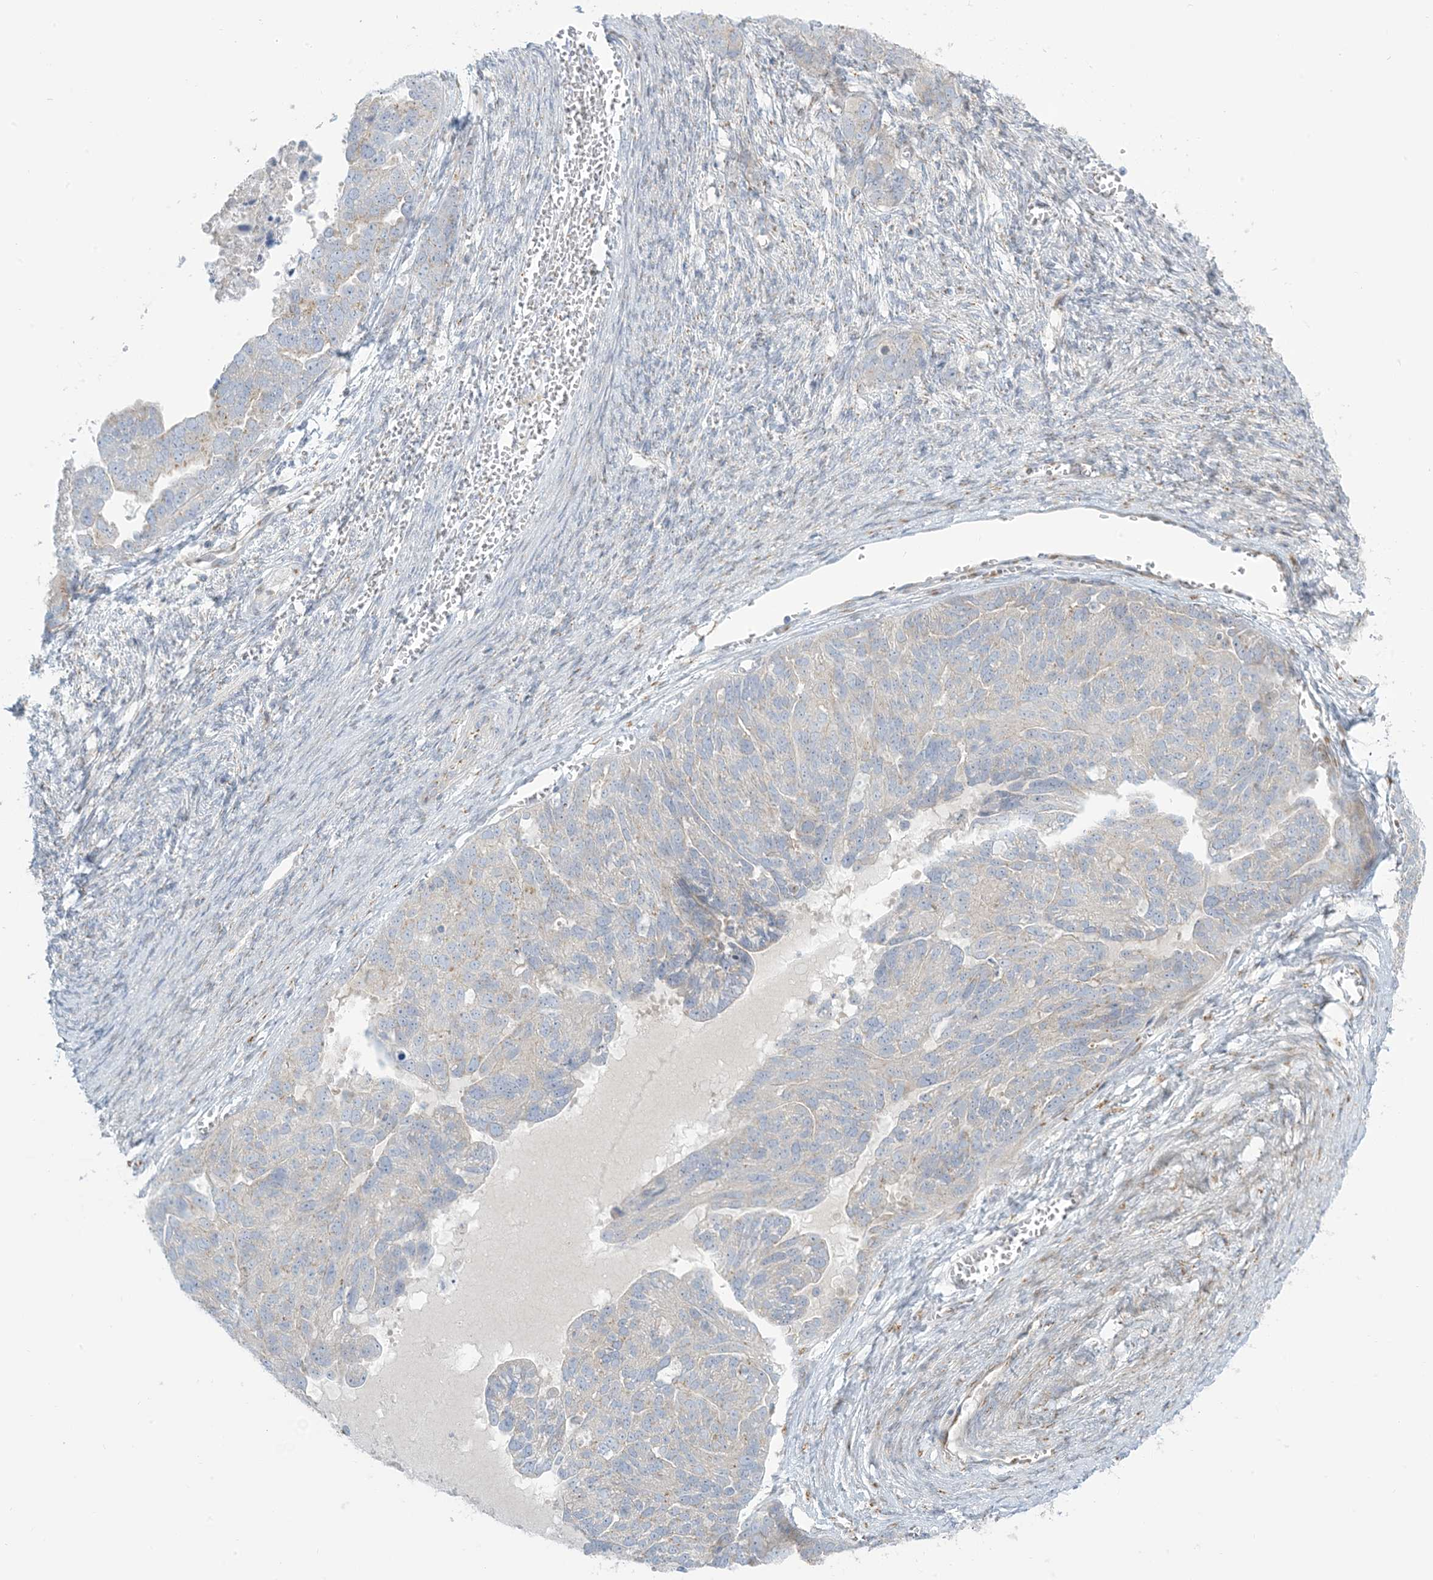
{"staining": {"intensity": "weak", "quantity": "<25%", "location": "cytoplasmic/membranous"}, "tissue": "ovarian cancer", "cell_type": "Tumor cells", "image_type": "cancer", "snomed": [{"axis": "morphology", "description": "Cystadenocarcinoma, serous, NOS"}, {"axis": "topography", "description": "Ovary"}], "caption": "IHC histopathology image of human serous cystadenocarcinoma (ovarian) stained for a protein (brown), which reveals no expression in tumor cells.", "gene": "AFTPH", "patient": {"sex": "female", "age": 44}}